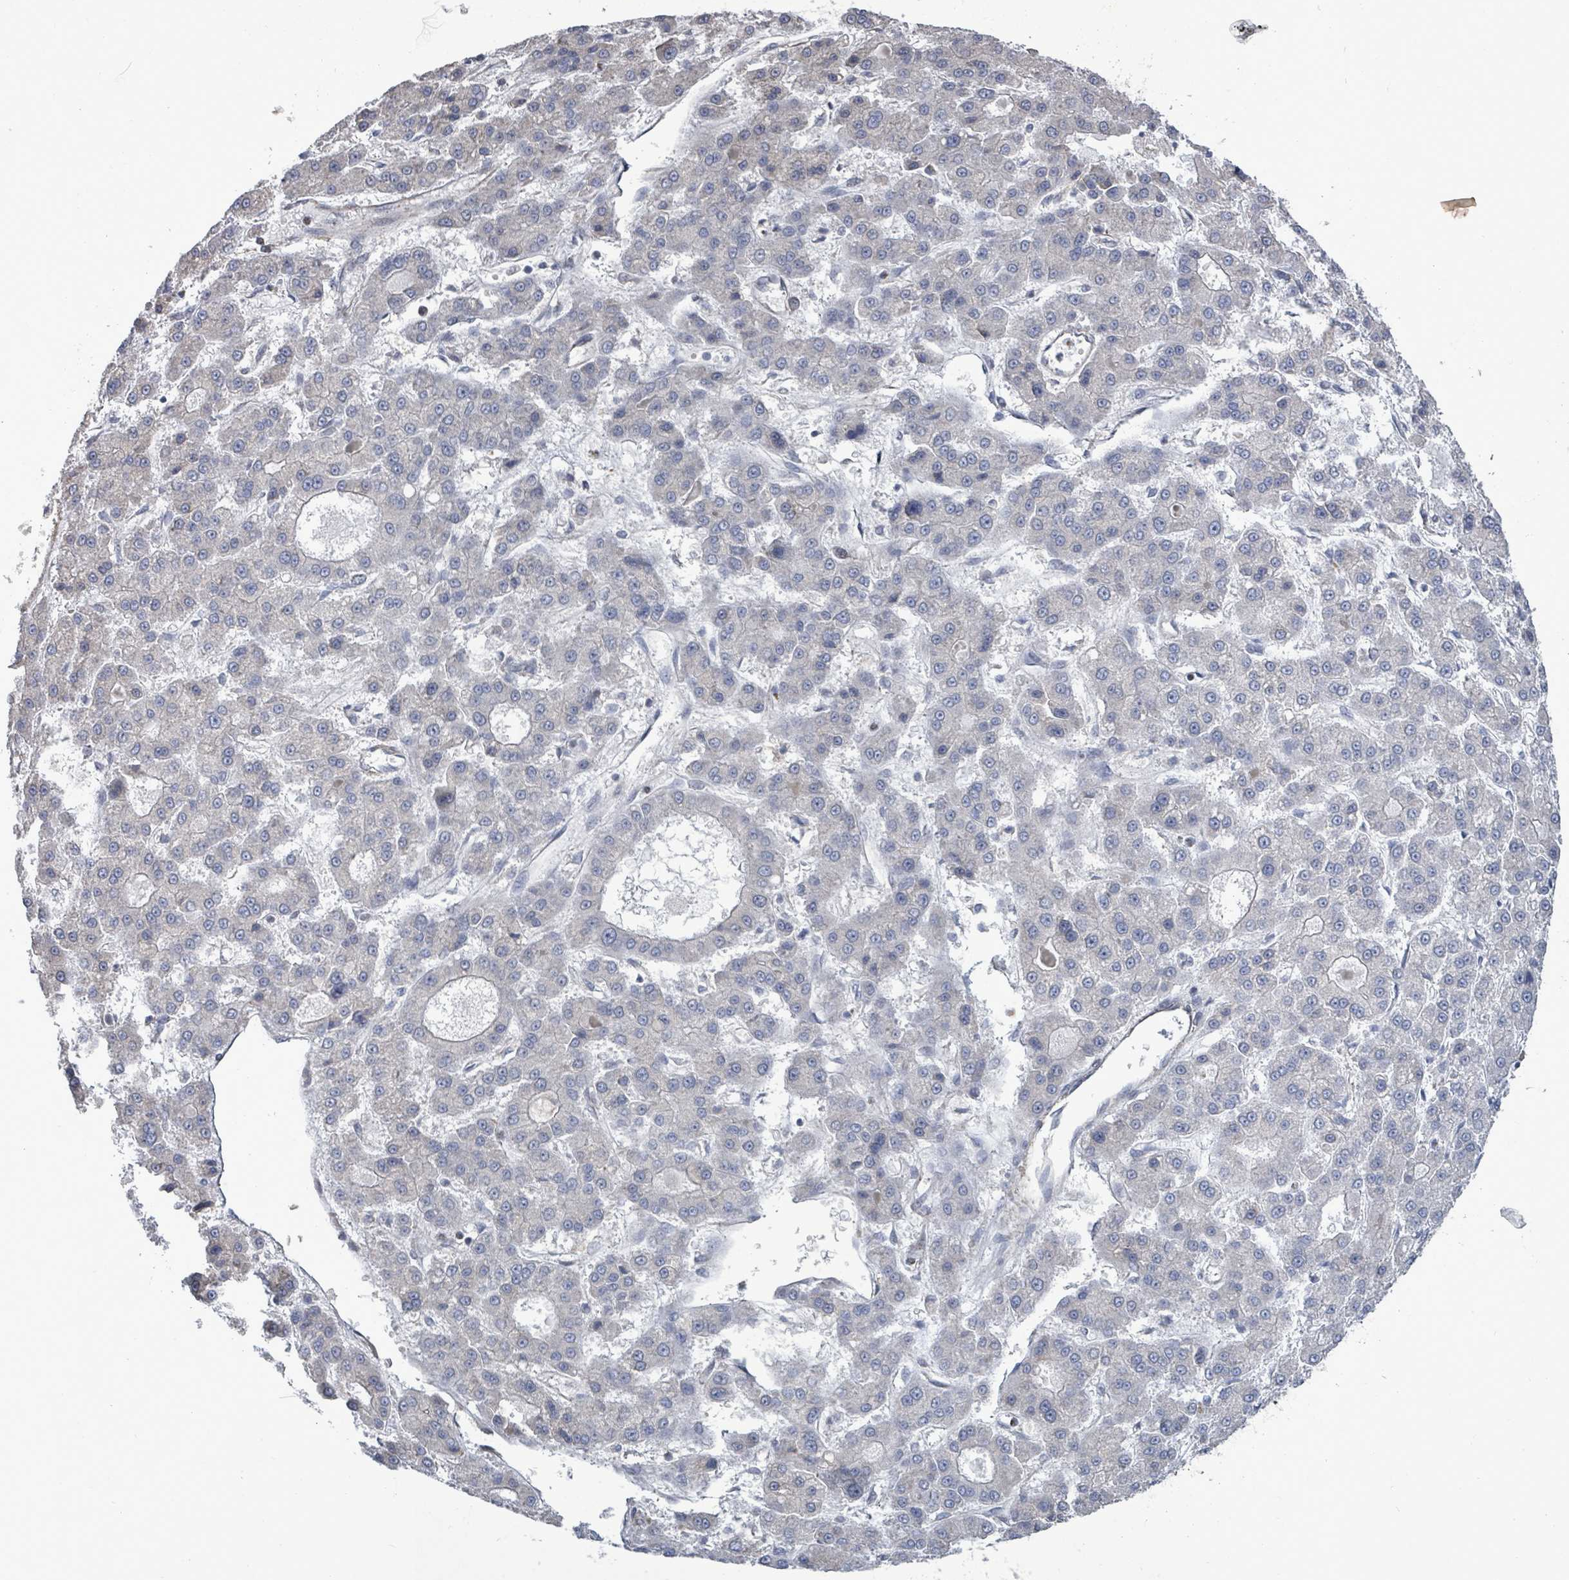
{"staining": {"intensity": "negative", "quantity": "none", "location": "none"}, "tissue": "liver cancer", "cell_type": "Tumor cells", "image_type": "cancer", "snomed": [{"axis": "morphology", "description": "Carcinoma, Hepatocellular, NOS"}, {"axis": "topography", "description": "Liver"}], "caption": "Immunohistochemistry micrograph of liver hepatocellular carcinoma stained for a protein (brown), which exhibits no positivity in tumor cells. Nuclei are stained in blue.", "gene": "PAPSS1", "patient": {"sex": "male", "age": 70}}